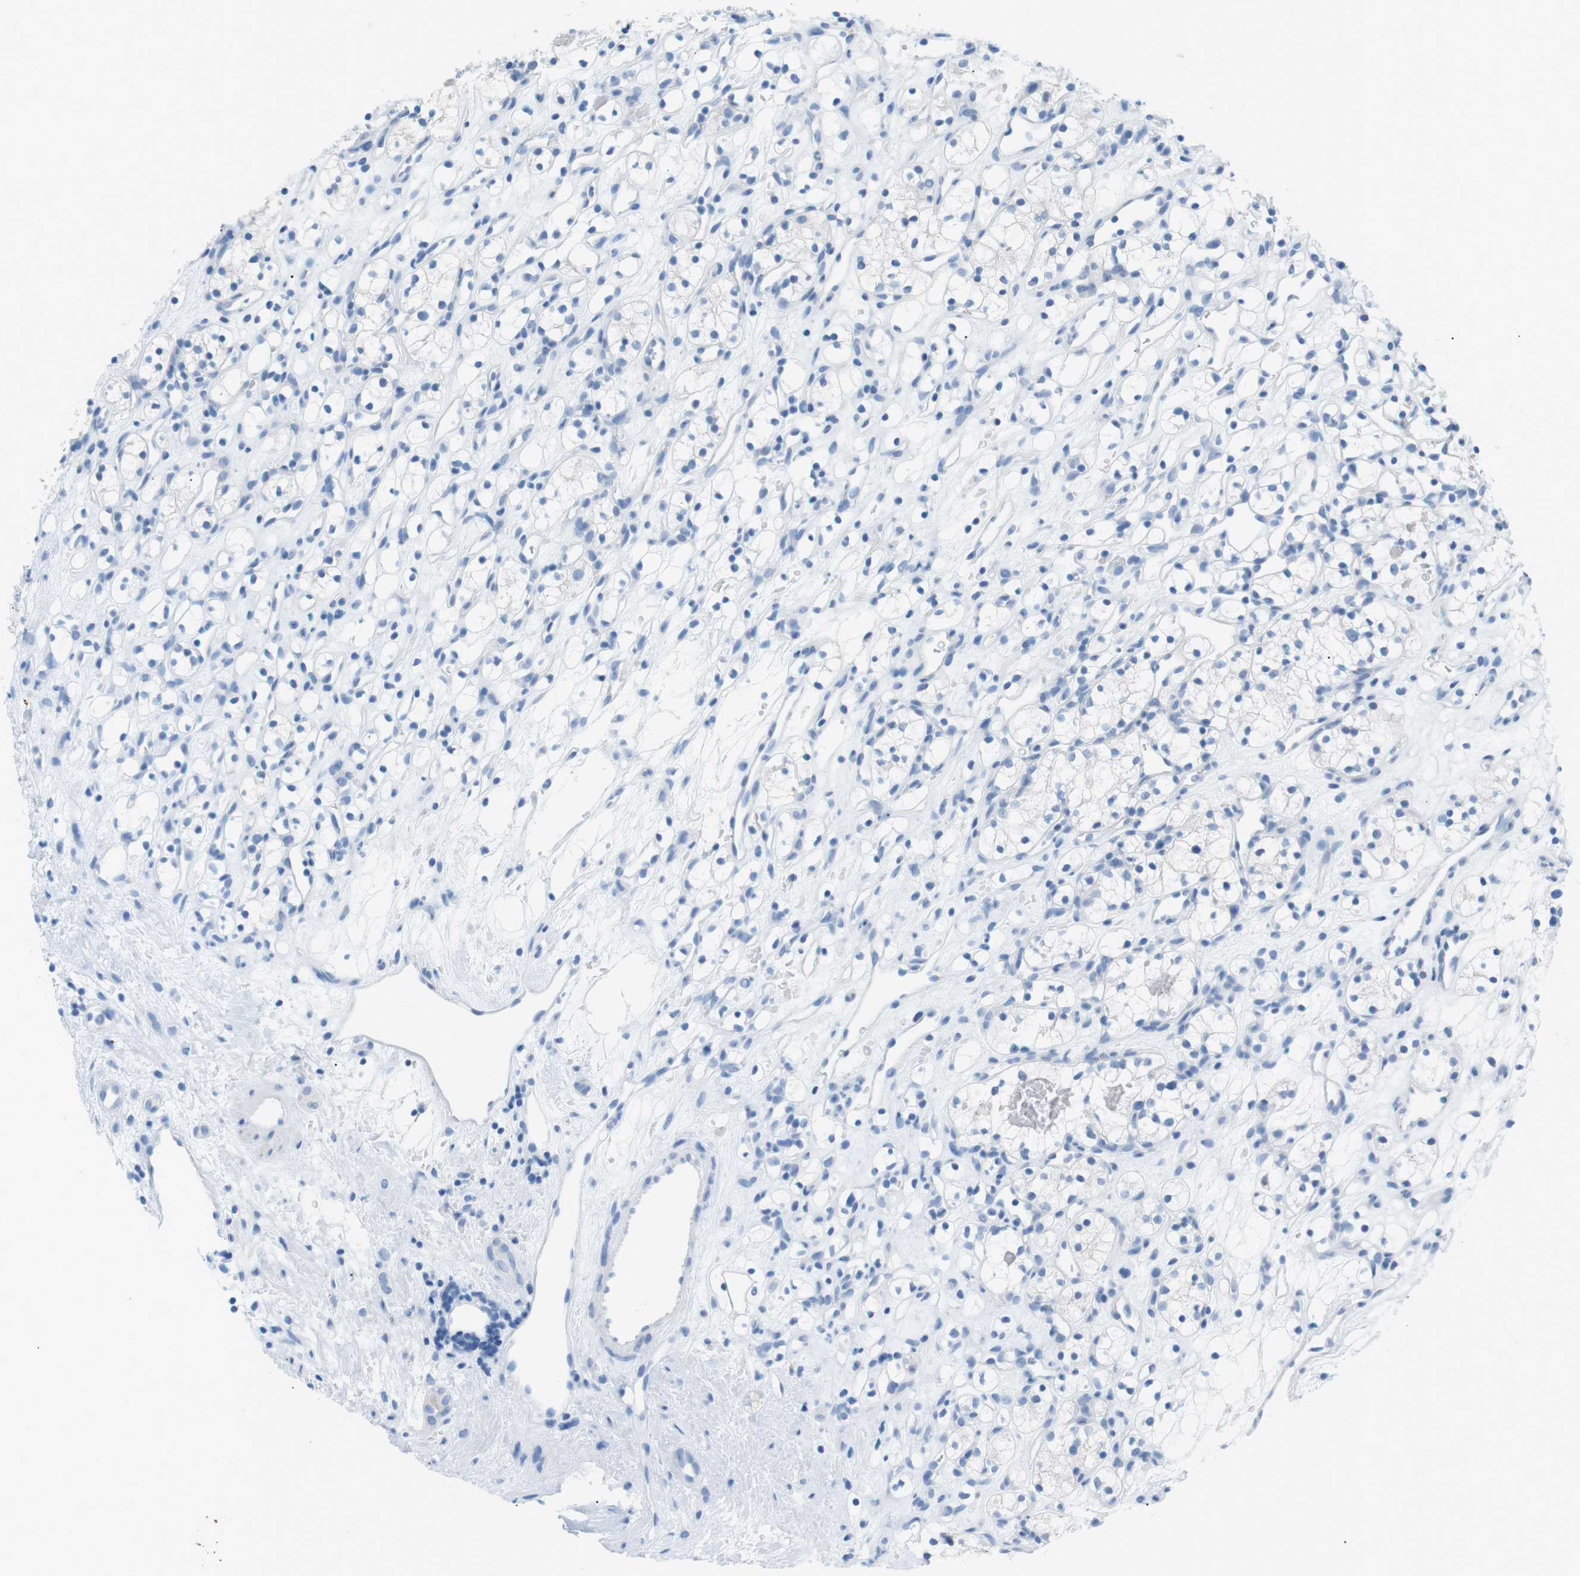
{"staining": {"intensity": "negative", "quantity": "none", "location": "none"}, "tissue": "renal cancer", "cell_type": "Tumor cells", "image_type": "cancer", "snomed": [{"axis": "morphology", "description": "Adenocarcinoma, NOS"}, {"axis": "topography", "description": "Kidney"}], "caption": "Immunohistochemical staining of renal adenocarcinoma exhibits no significant expression in tumor cells.", "gene": "SALL4", "patient": {"sex": "female", "age": 60}}